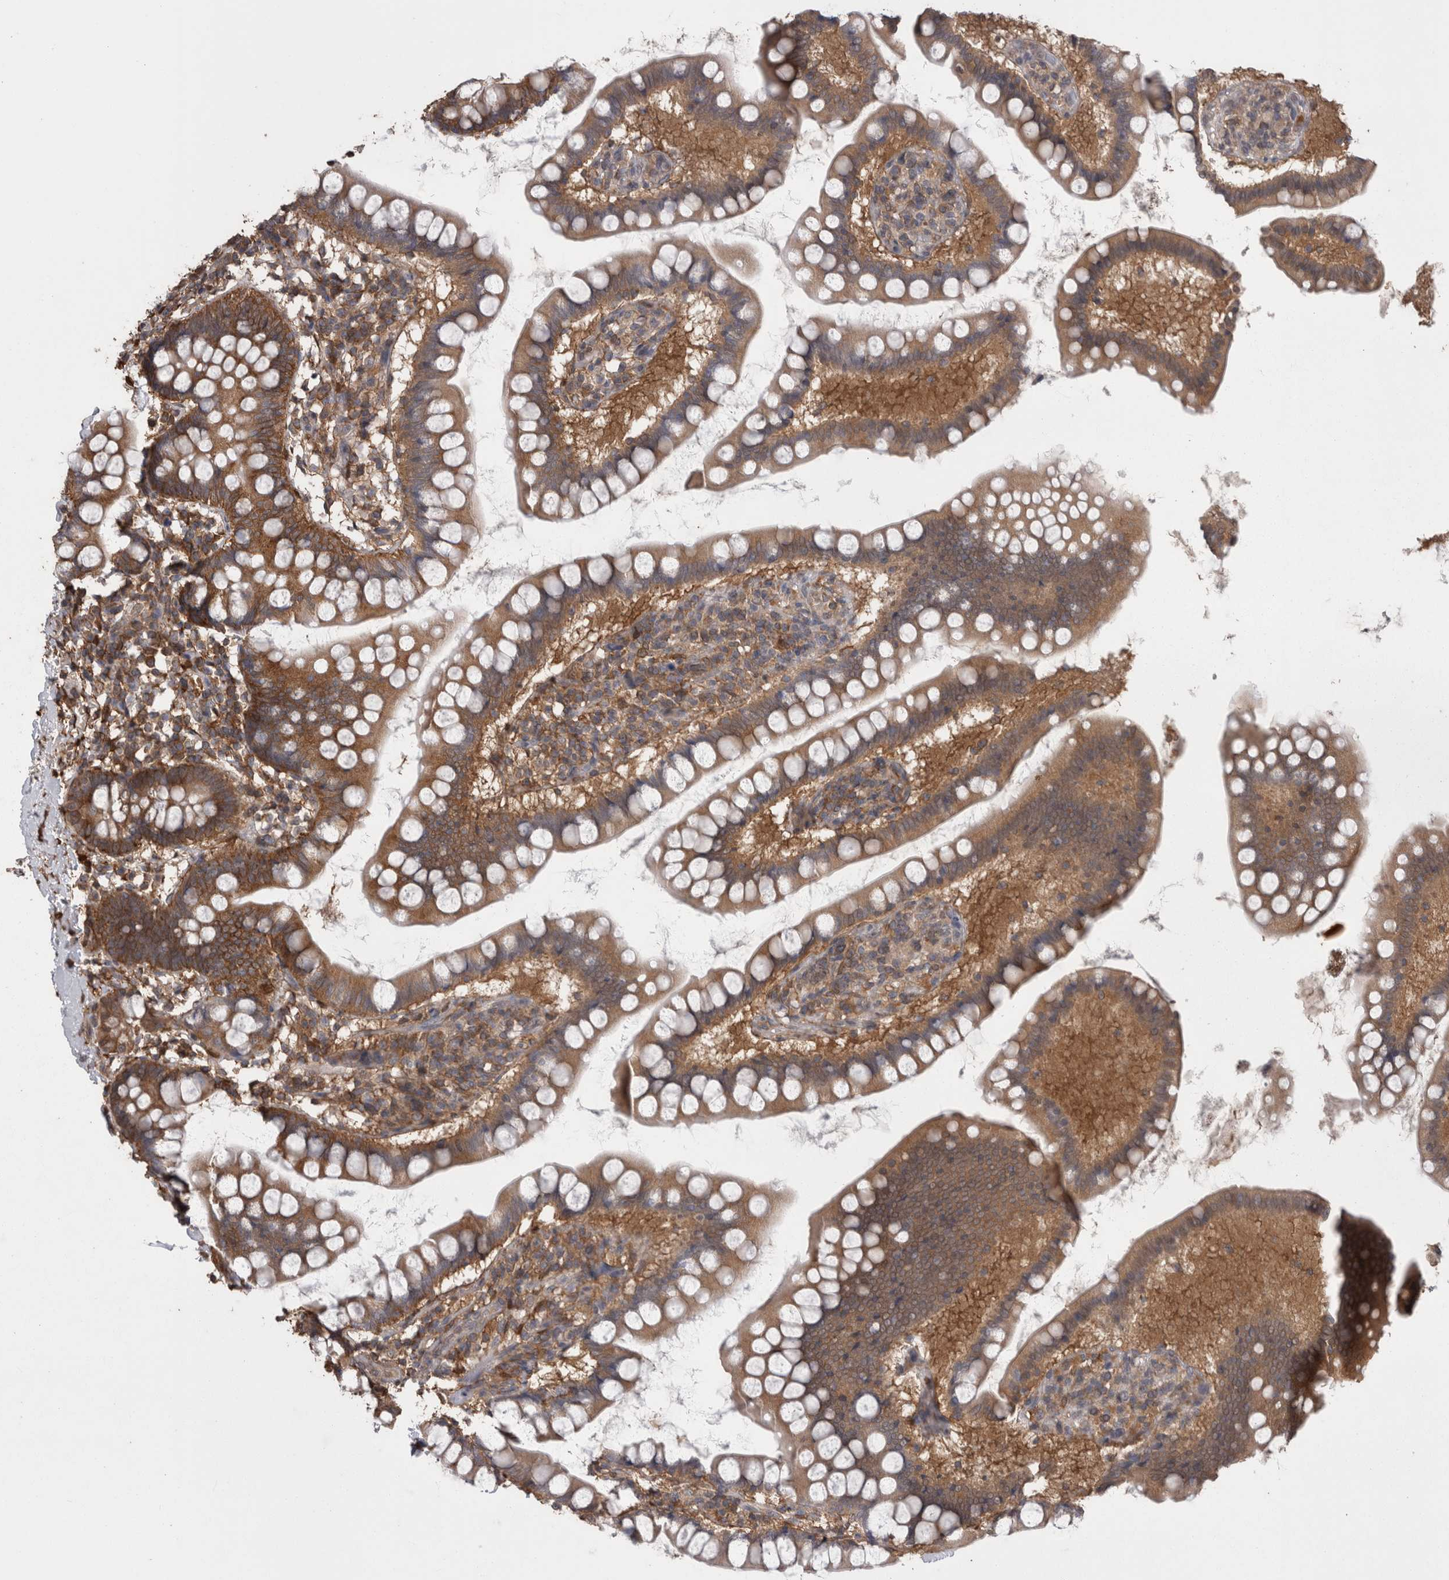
{"staining": {"intensity": "moderate", "quantity": ">75%", "location": "cytoplasmic/membranous"}, "tissue": "small intestine", "cell_type": "Glandular cells", "image_type": "normal", "snomed": [{"axis": "morphology", "description": "Normal tissue, NOS"}, {"axis": "topography", "description": "Small intestine"}], "caption": "Human small intestine stained with a brown dye exhibits moderate cytoplasmic/membranous positive expression in about >75% of glandular cells.", "gene": "DDX6", "patient": {"sex": "female", "age": 84}}